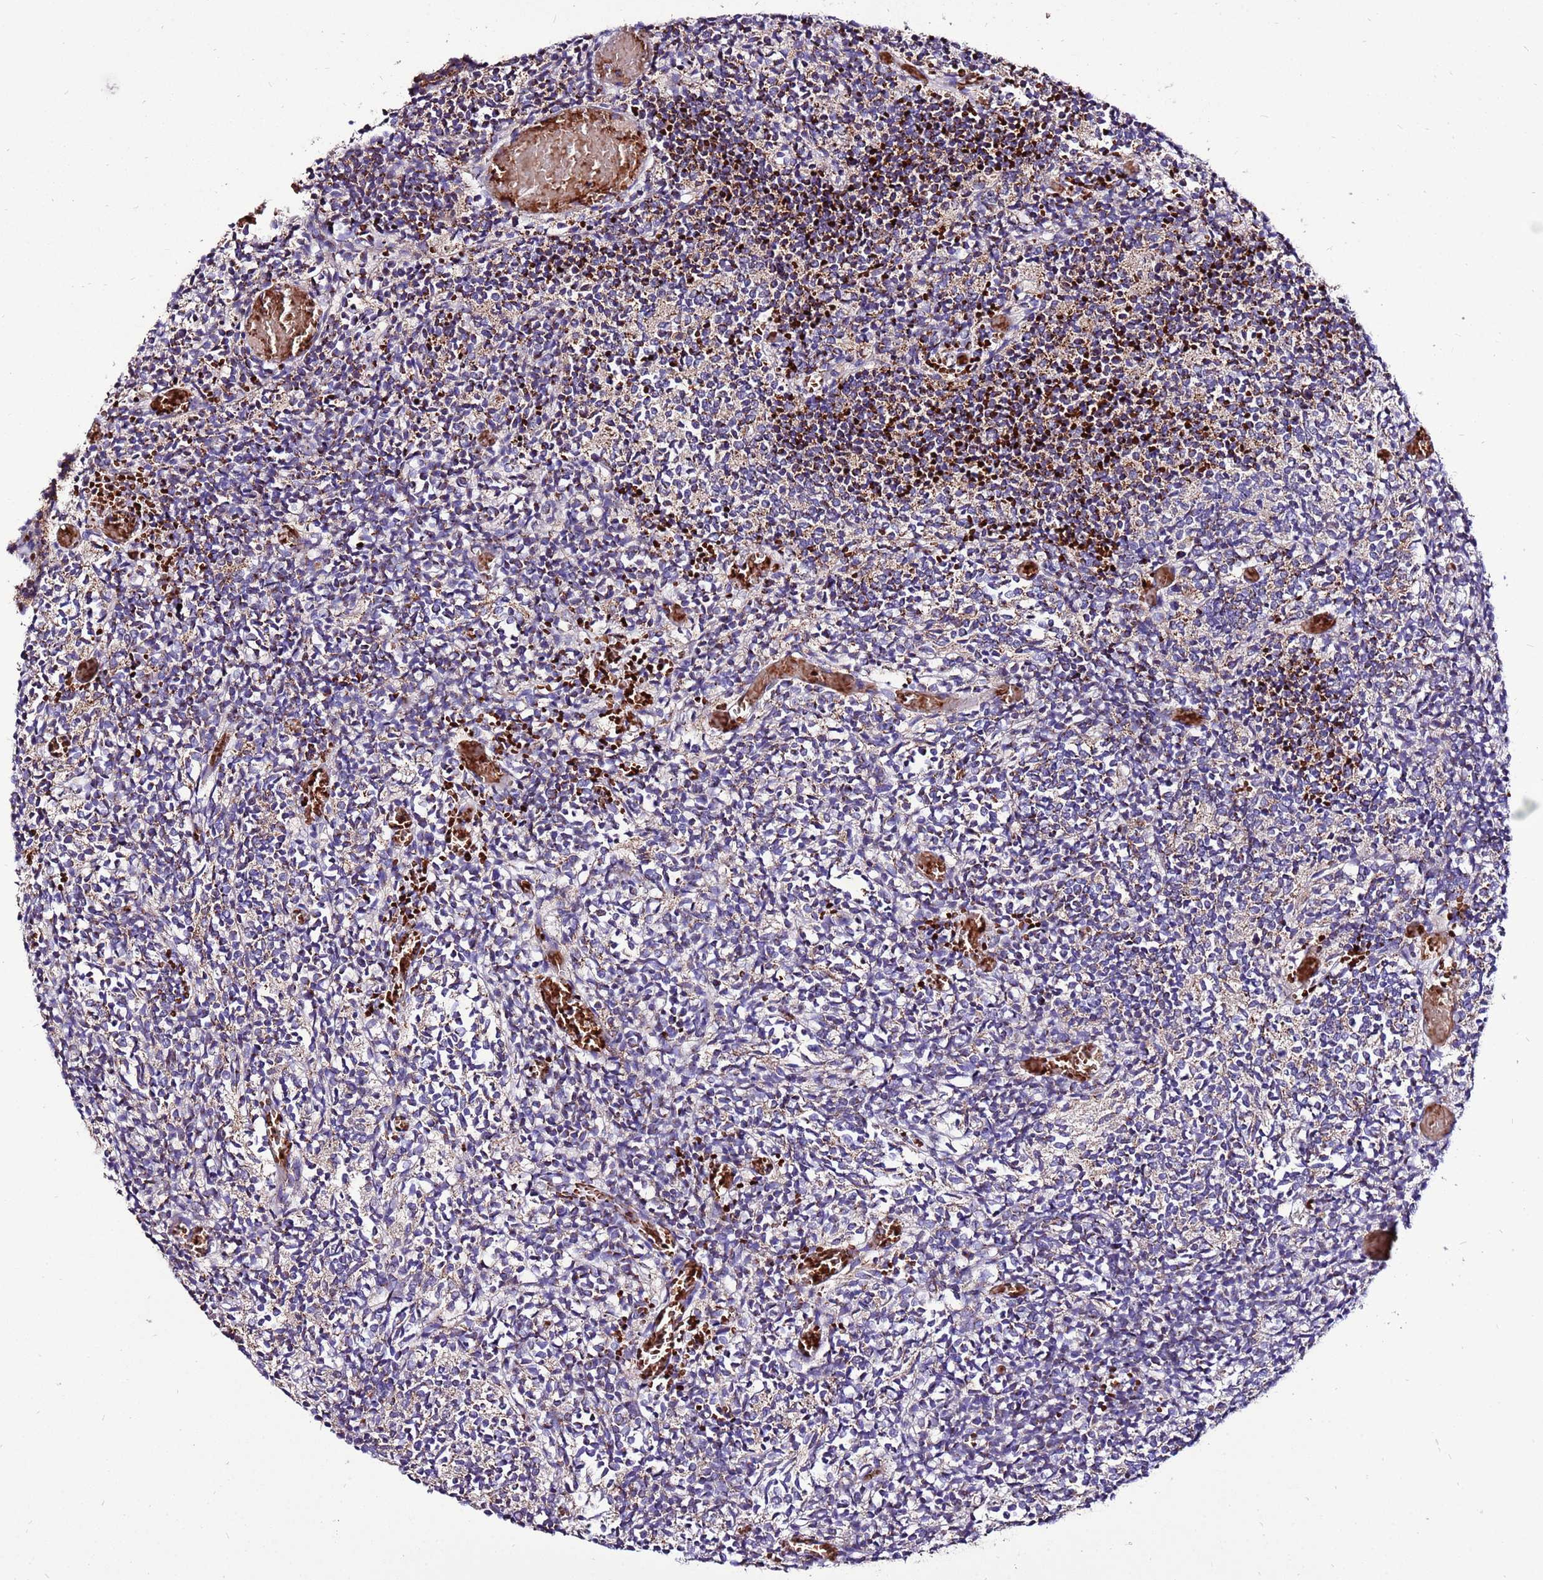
{"staining": {"intensity": "weak", "quantity": "<25%", "location": "cytoplasmic/membranous"}, "tissue": "glioma", "cell_type": "Tumor cells", "image_type": "cancer", "snomed": [{"axis": "morphology", "description": "Glioma, malignant, Low grade"}, {"axis": "topography", "description": "Brain"}], "caption": "Protein analysis of glioma demonstrates no significant positivity in tumor cells. (Immunohistochemistry (ihc), brightfield microscopy, high magnification).", "gene": "SPSB3", "patient": {"sex": "female", "age": 1}}